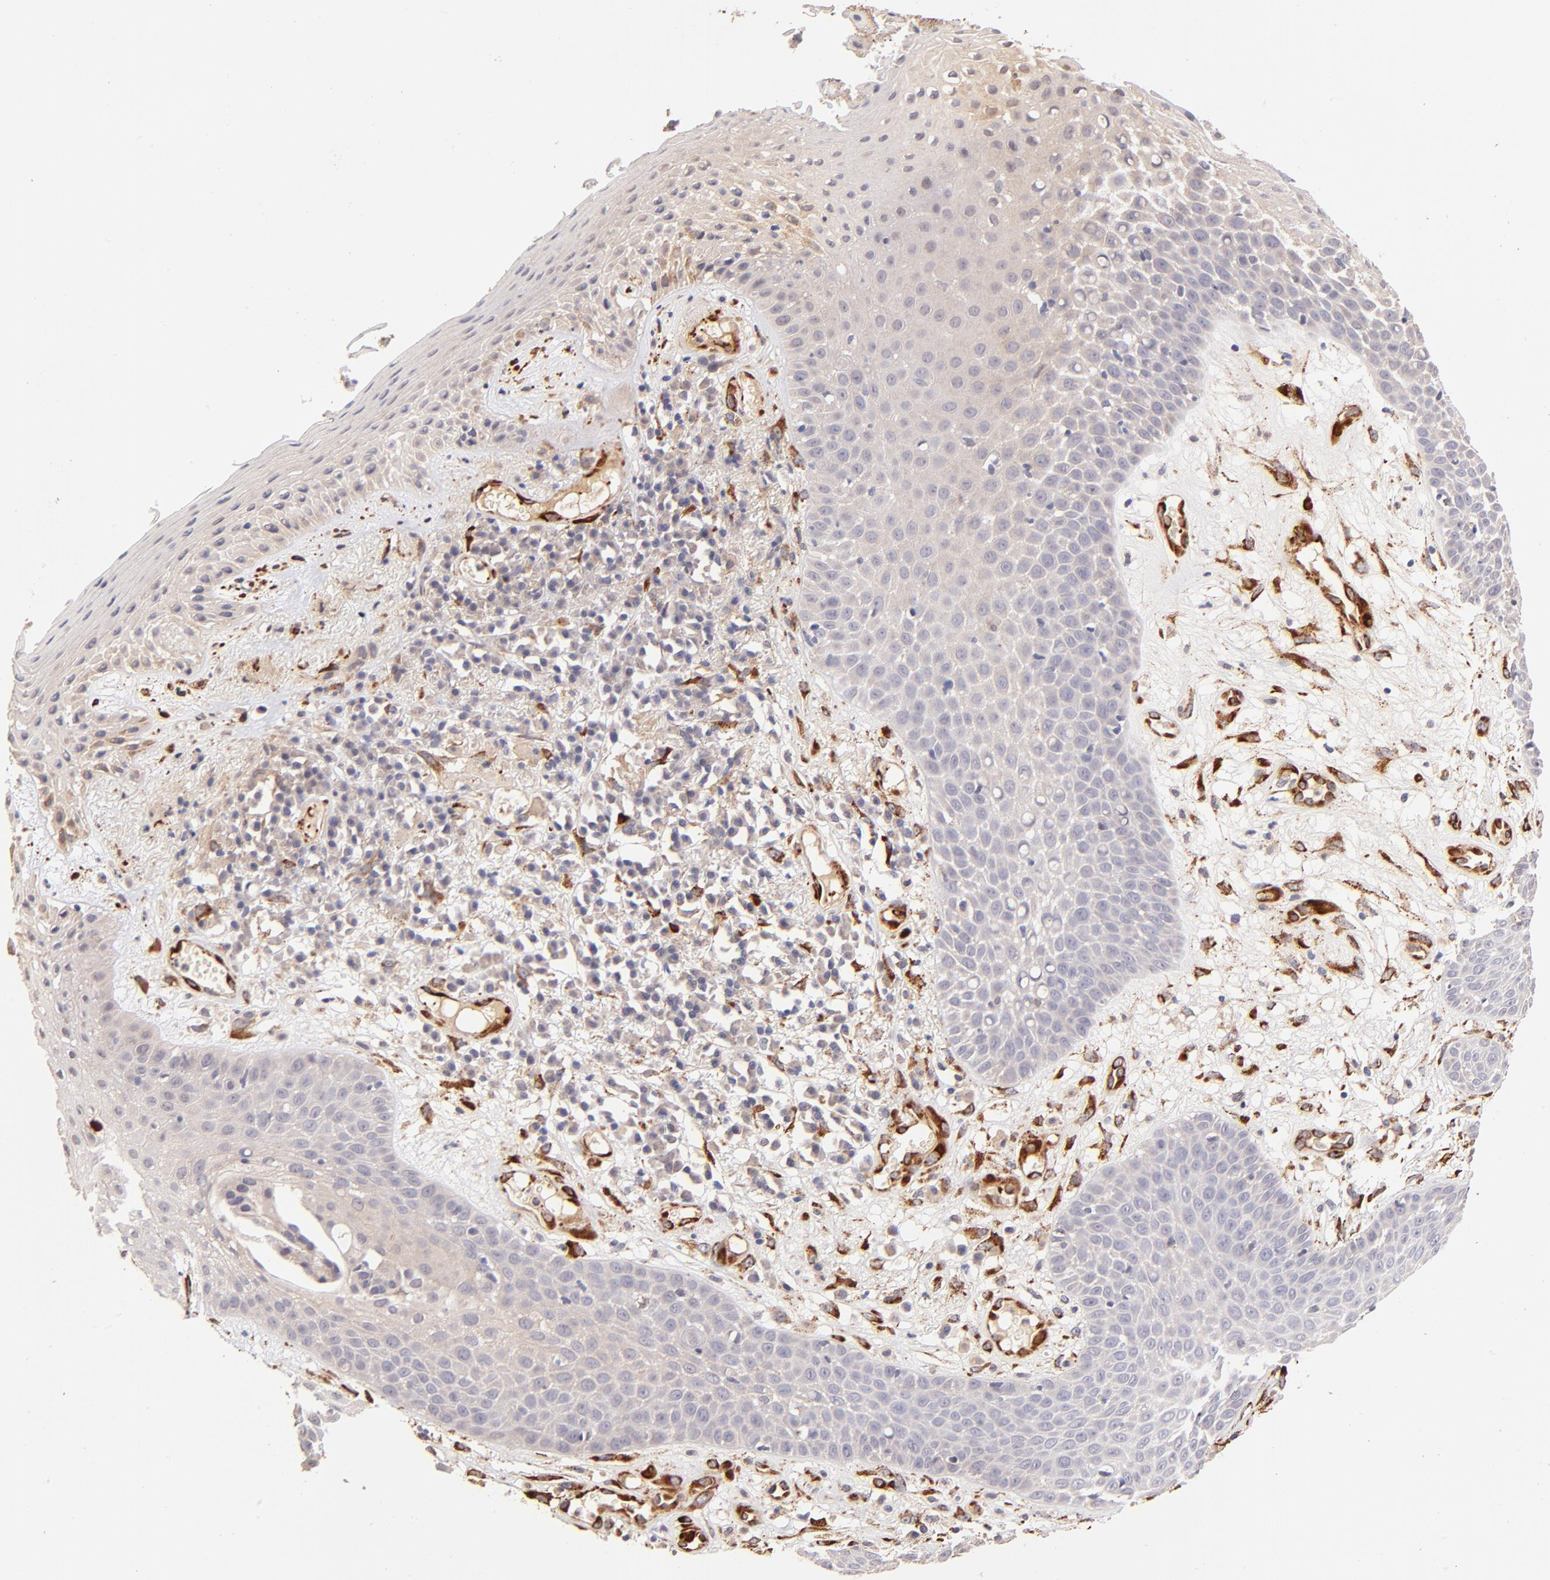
{"staining": {"intensity": "weak", "quantity": "<25%", "location": "cytoplasmic/membranous"}, "tissue": "skin cancer", "cell_type": "Tumor cells", "image_type": "cancer", "snomed": [{"axis": "morphology", "description": "Squamous cell carcinoma, NOS"}, {"axis": "topography", "description": "Skin"}], "caption": "Tumor cells are negative for protein expression in human skin cancer (squamous cell carcinoma).", "gene": "SPARC", "patient": {"sex": "male", "age": 65}}